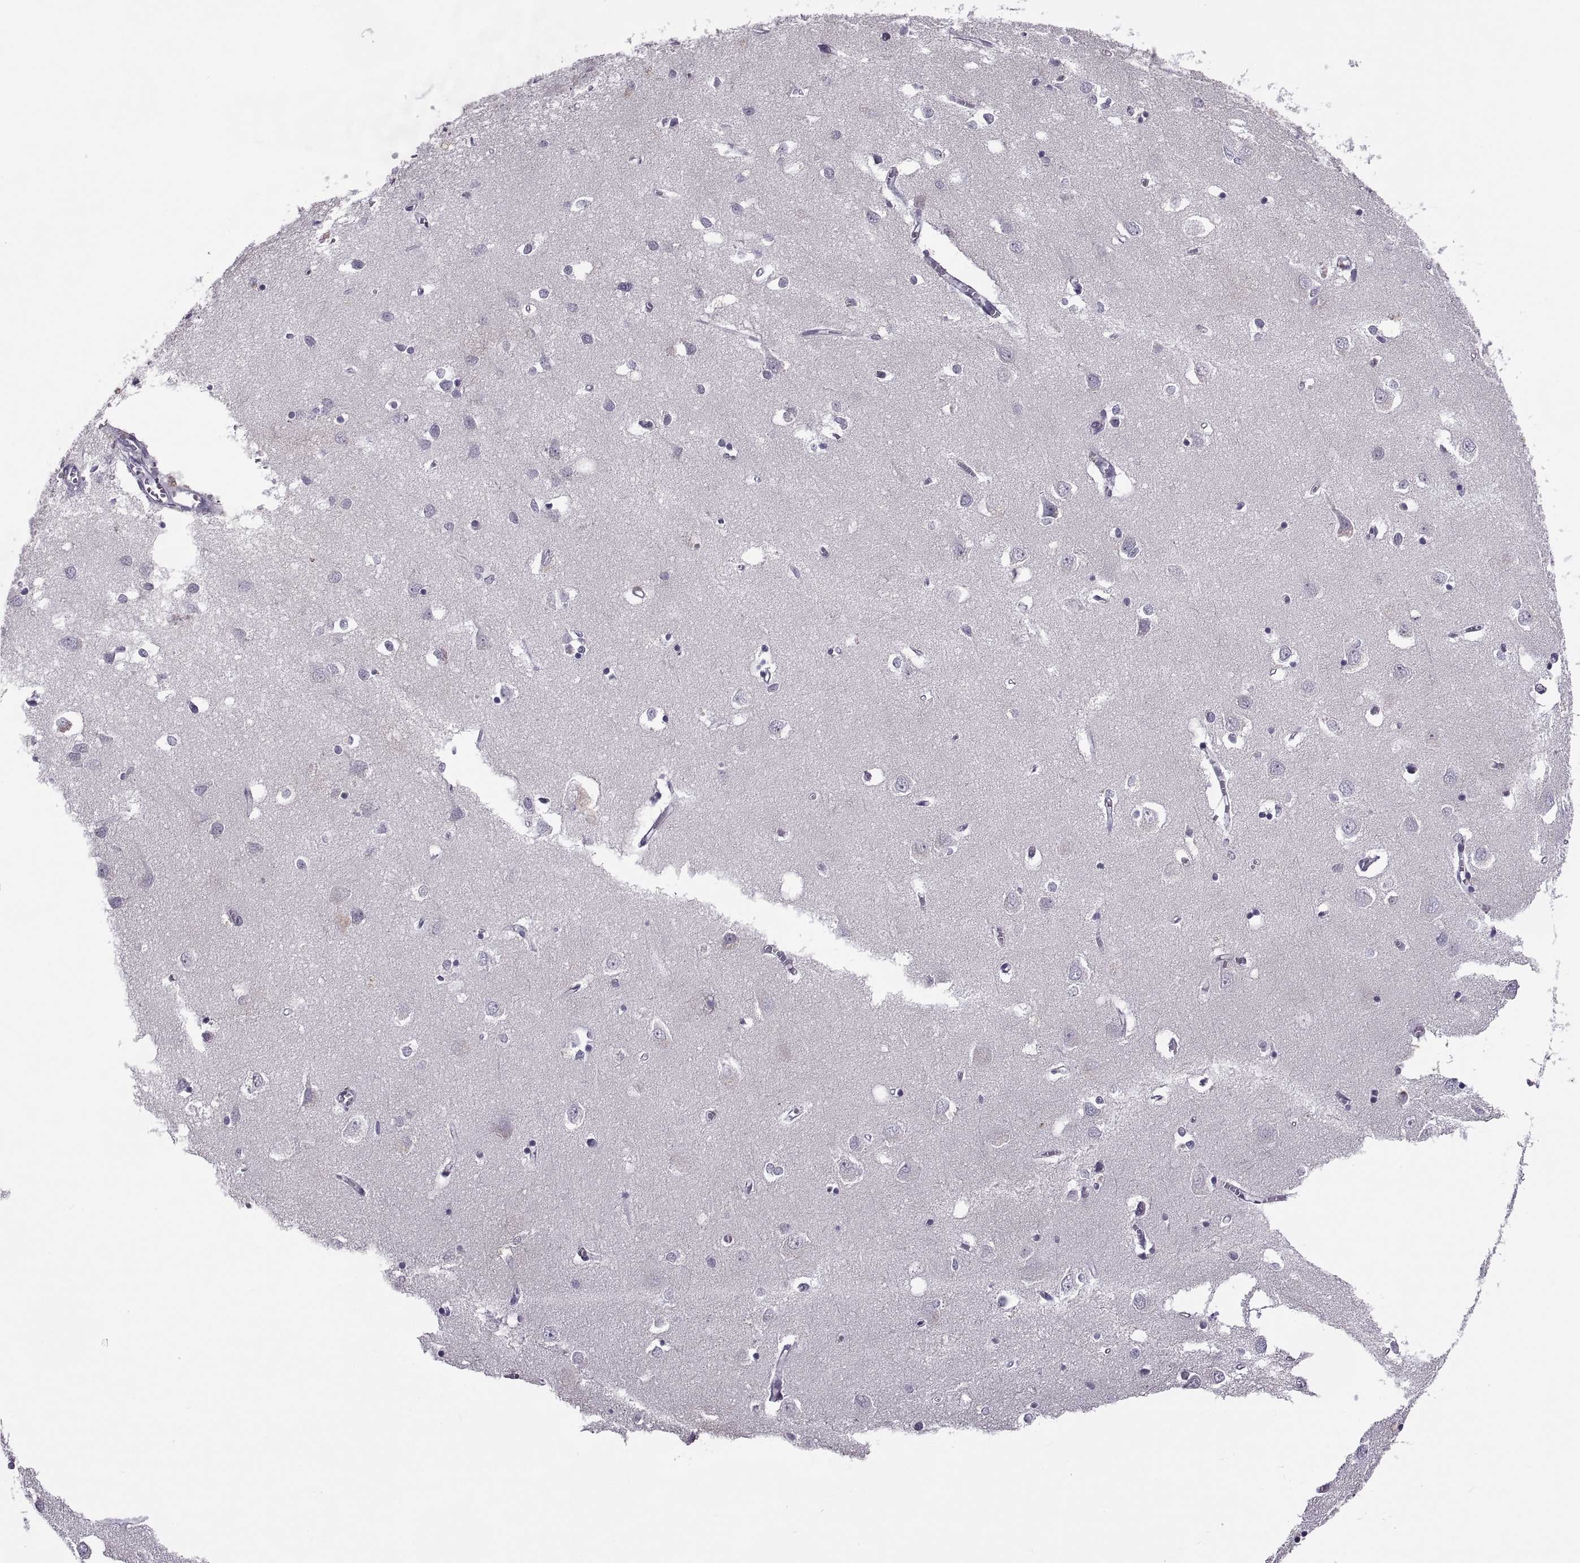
{"staining": {"intensity": "negative", "quantity": "none", "location": "none"}, "tissue": "cerebral cortex", "cell_type": "Endothelial cells", "image_type": "normal", "snomed": [{"axis": "morphology", "description": "Normal tissue, NOS"}, {"axis": "topography", "description": "Cerebral cortex"}], "caption": "High magnification brightfield microscopy of benign cerebral cortex stained with DAB (brown) and counterstained with hematoxylin (blue): endothelial cells show no significant staining.", "gene": "TBC1D3B", "patient": {"sex": "male", "age": 70}}